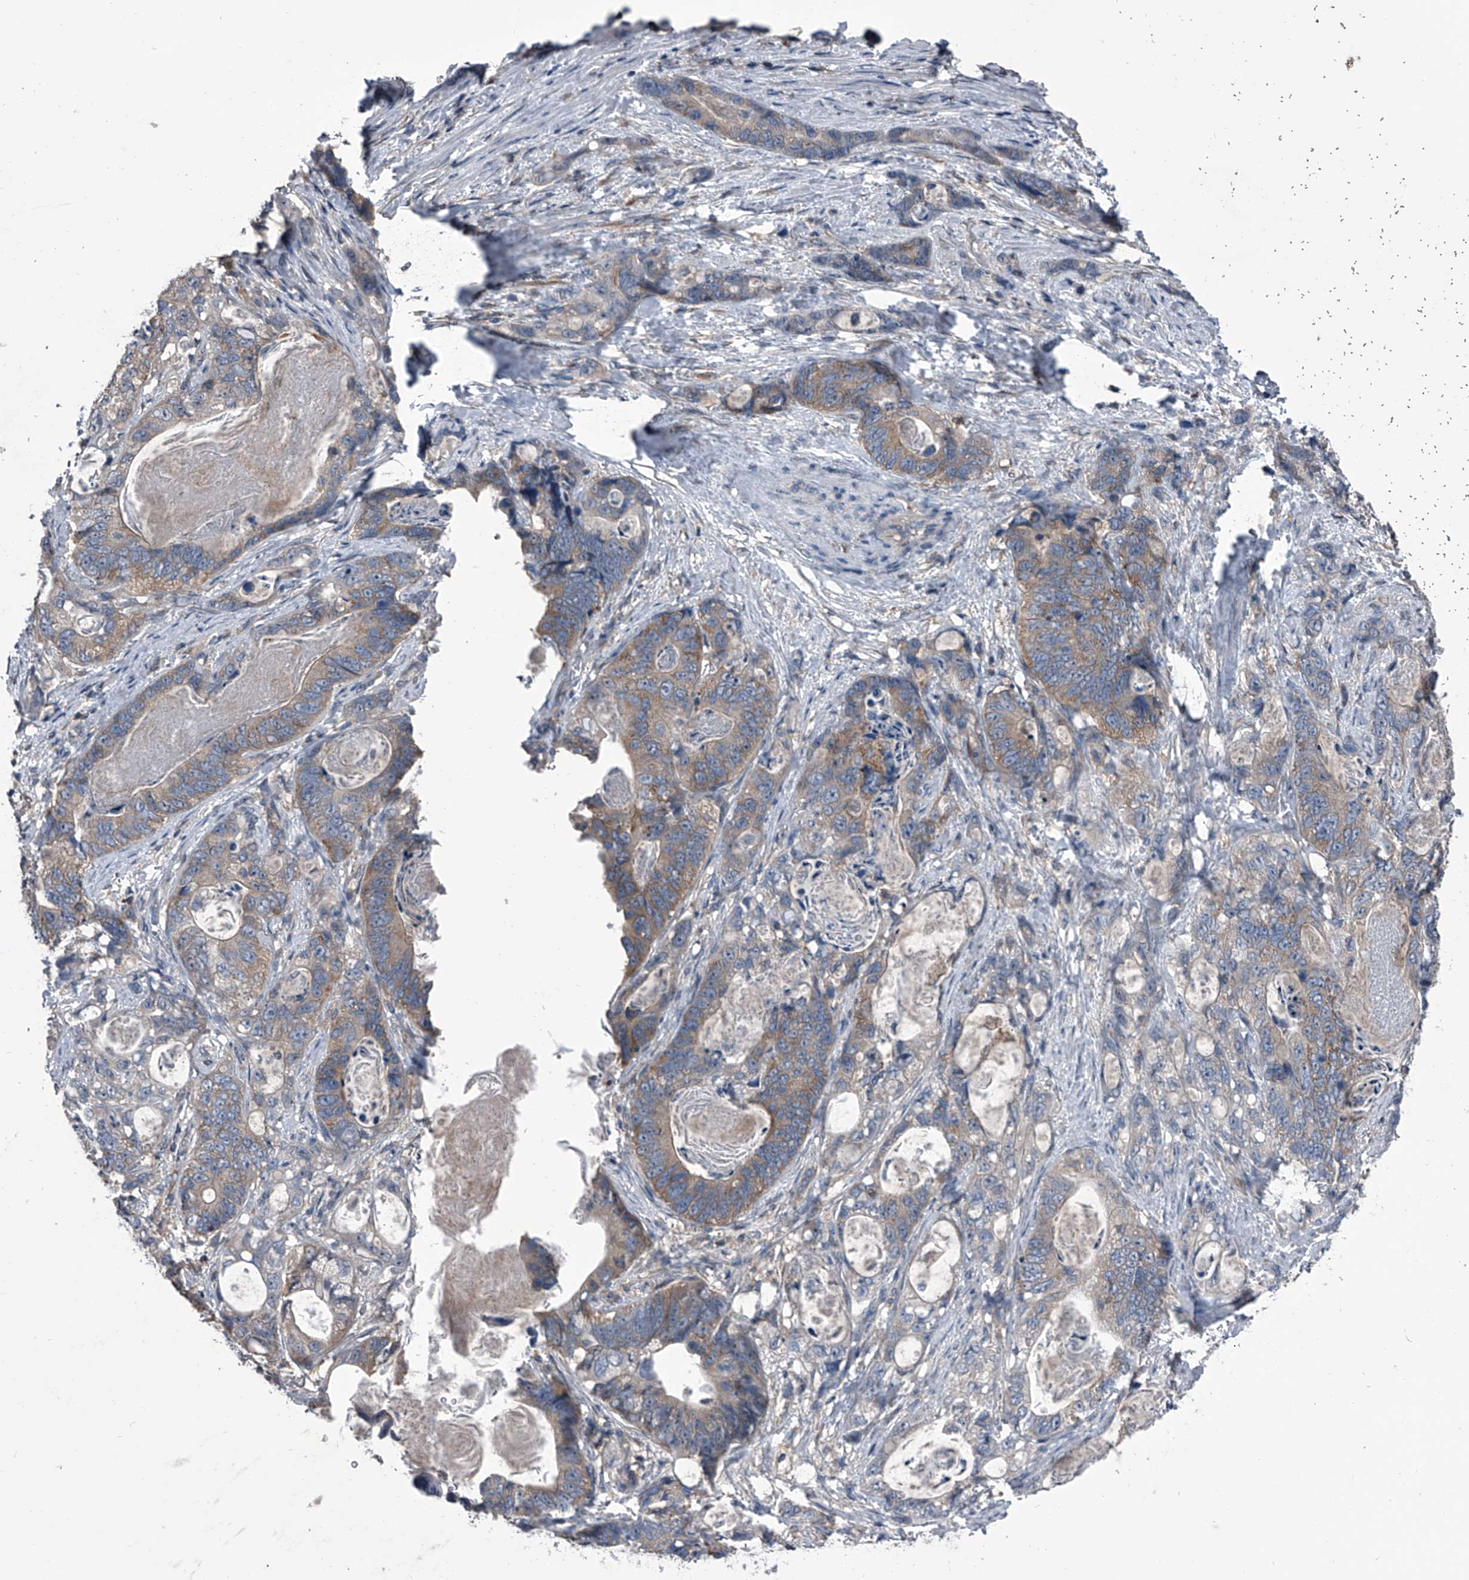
{"staining": {"intensity": "weak", "quantity": "25%-75%", "location": "cytoplasmic/membranous"}, "tissue": "stomach cancer", "cell_type": "Tumor cells", "image_type": "cancer", "snomed": [{"axis": "morphology", "description": "Normal tissue, NOS"}, {"axis": "morphology", "description": "Adenocarcinoma, NOS"}, {"axis": "topography", "description": "Stomach"}], "caption": "Protein analysis of stomach cancer (adenocarcinoma) tissue demonstrates weak cytoplasmic/membranous expression in approximately 25%-75% of tumor cells.", "gene": "PIP5K1A", "patient": {"sex": "female", "age": 89}}